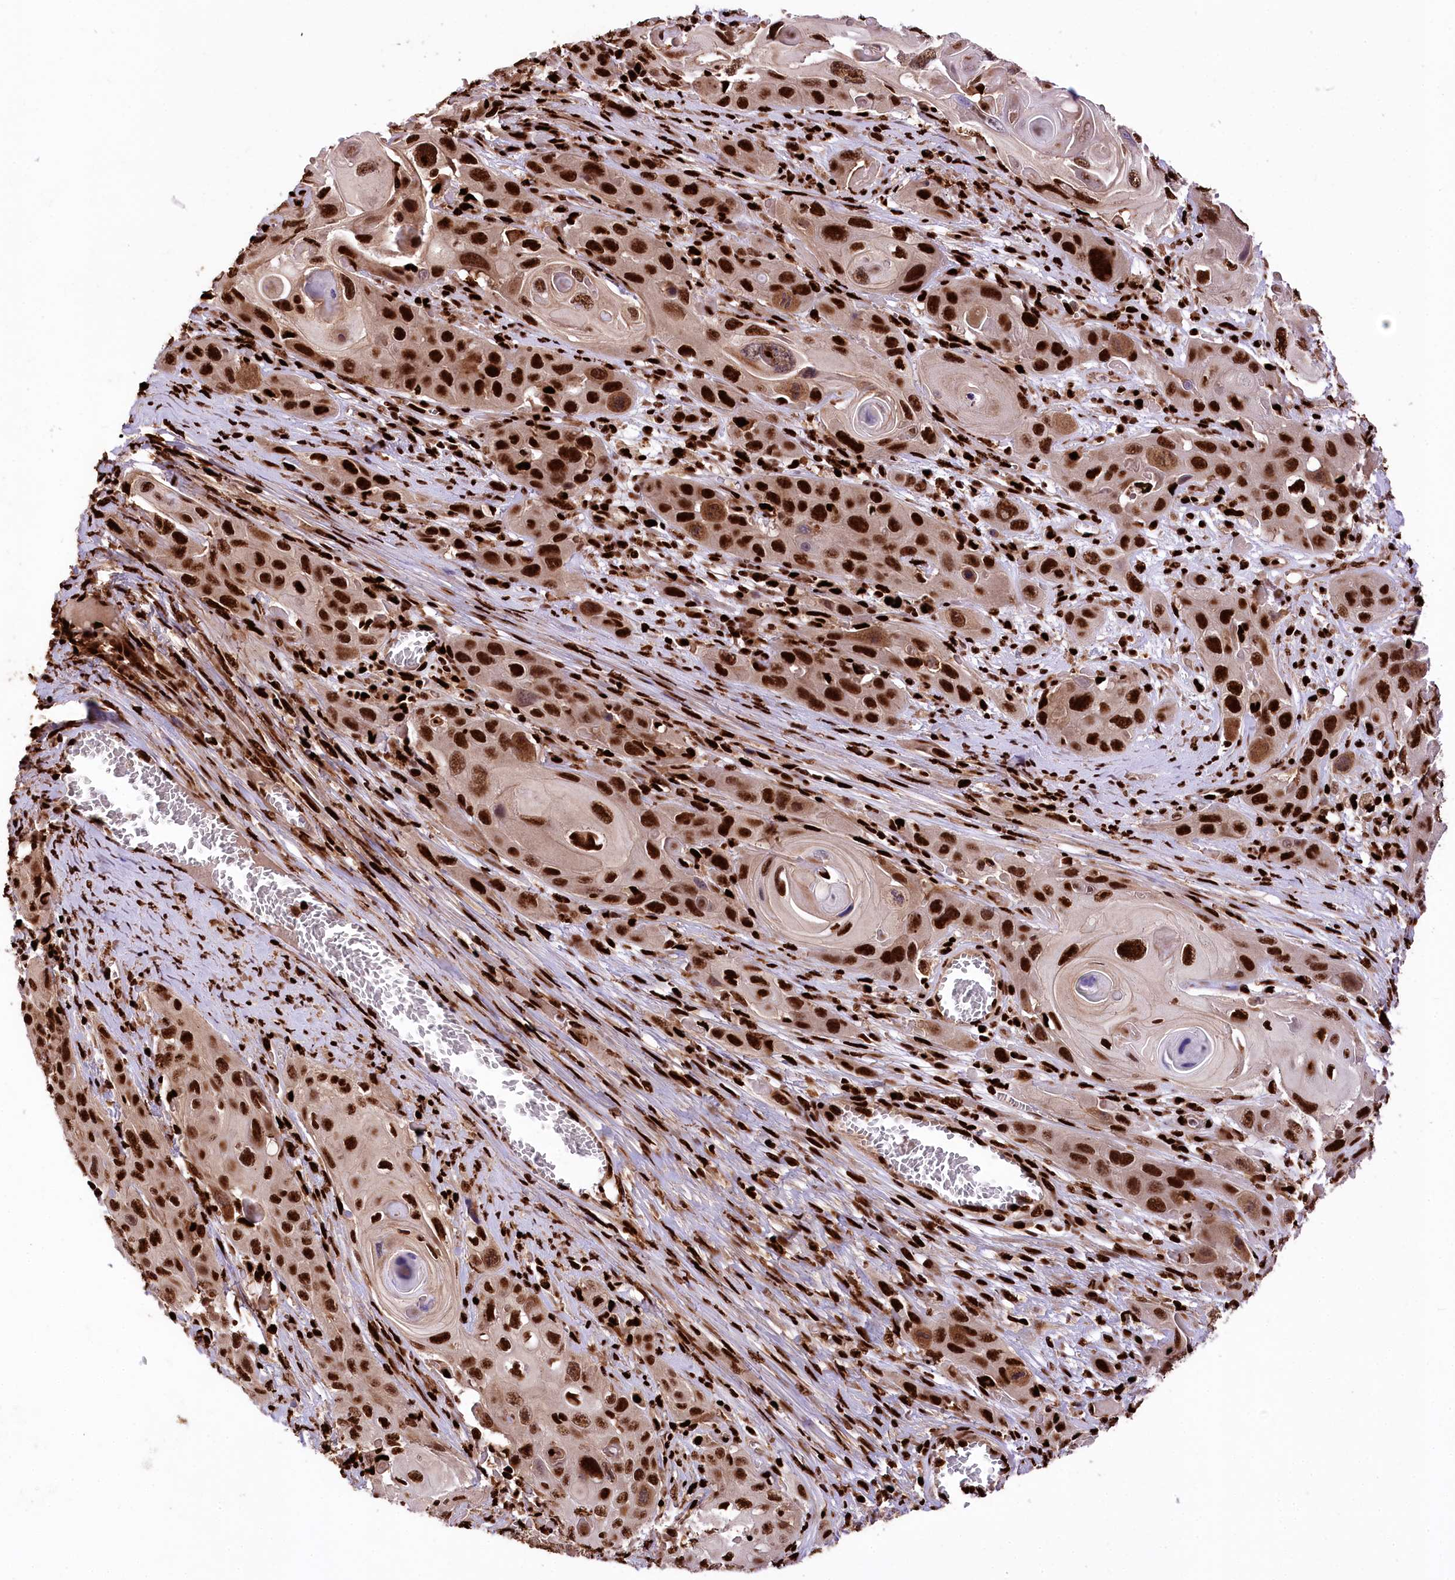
{"staining": {"intensity": "strong", "quantity": ">75%", "location": "cytoplasmic/membranous,nuclear"}, "tissue": "skin cancer", "cell_type": "Tumor cells", "image_type": "cancer", "snomed": [{"axis": "morphology", "description": "Squamous cell carcinoma, NOS"}, {"axis": "topography", "description": "Skin"}], "caption": "A high-resolution histopathology image shows immunohistochemistry staining of squamous cell carcinoma (skin), which displays strong cytoplasmic/membranous and nuclear staining in about >75% of tumor cells.", "gene": "FIGN", "patient": {"sex": "male", "age": 55}}